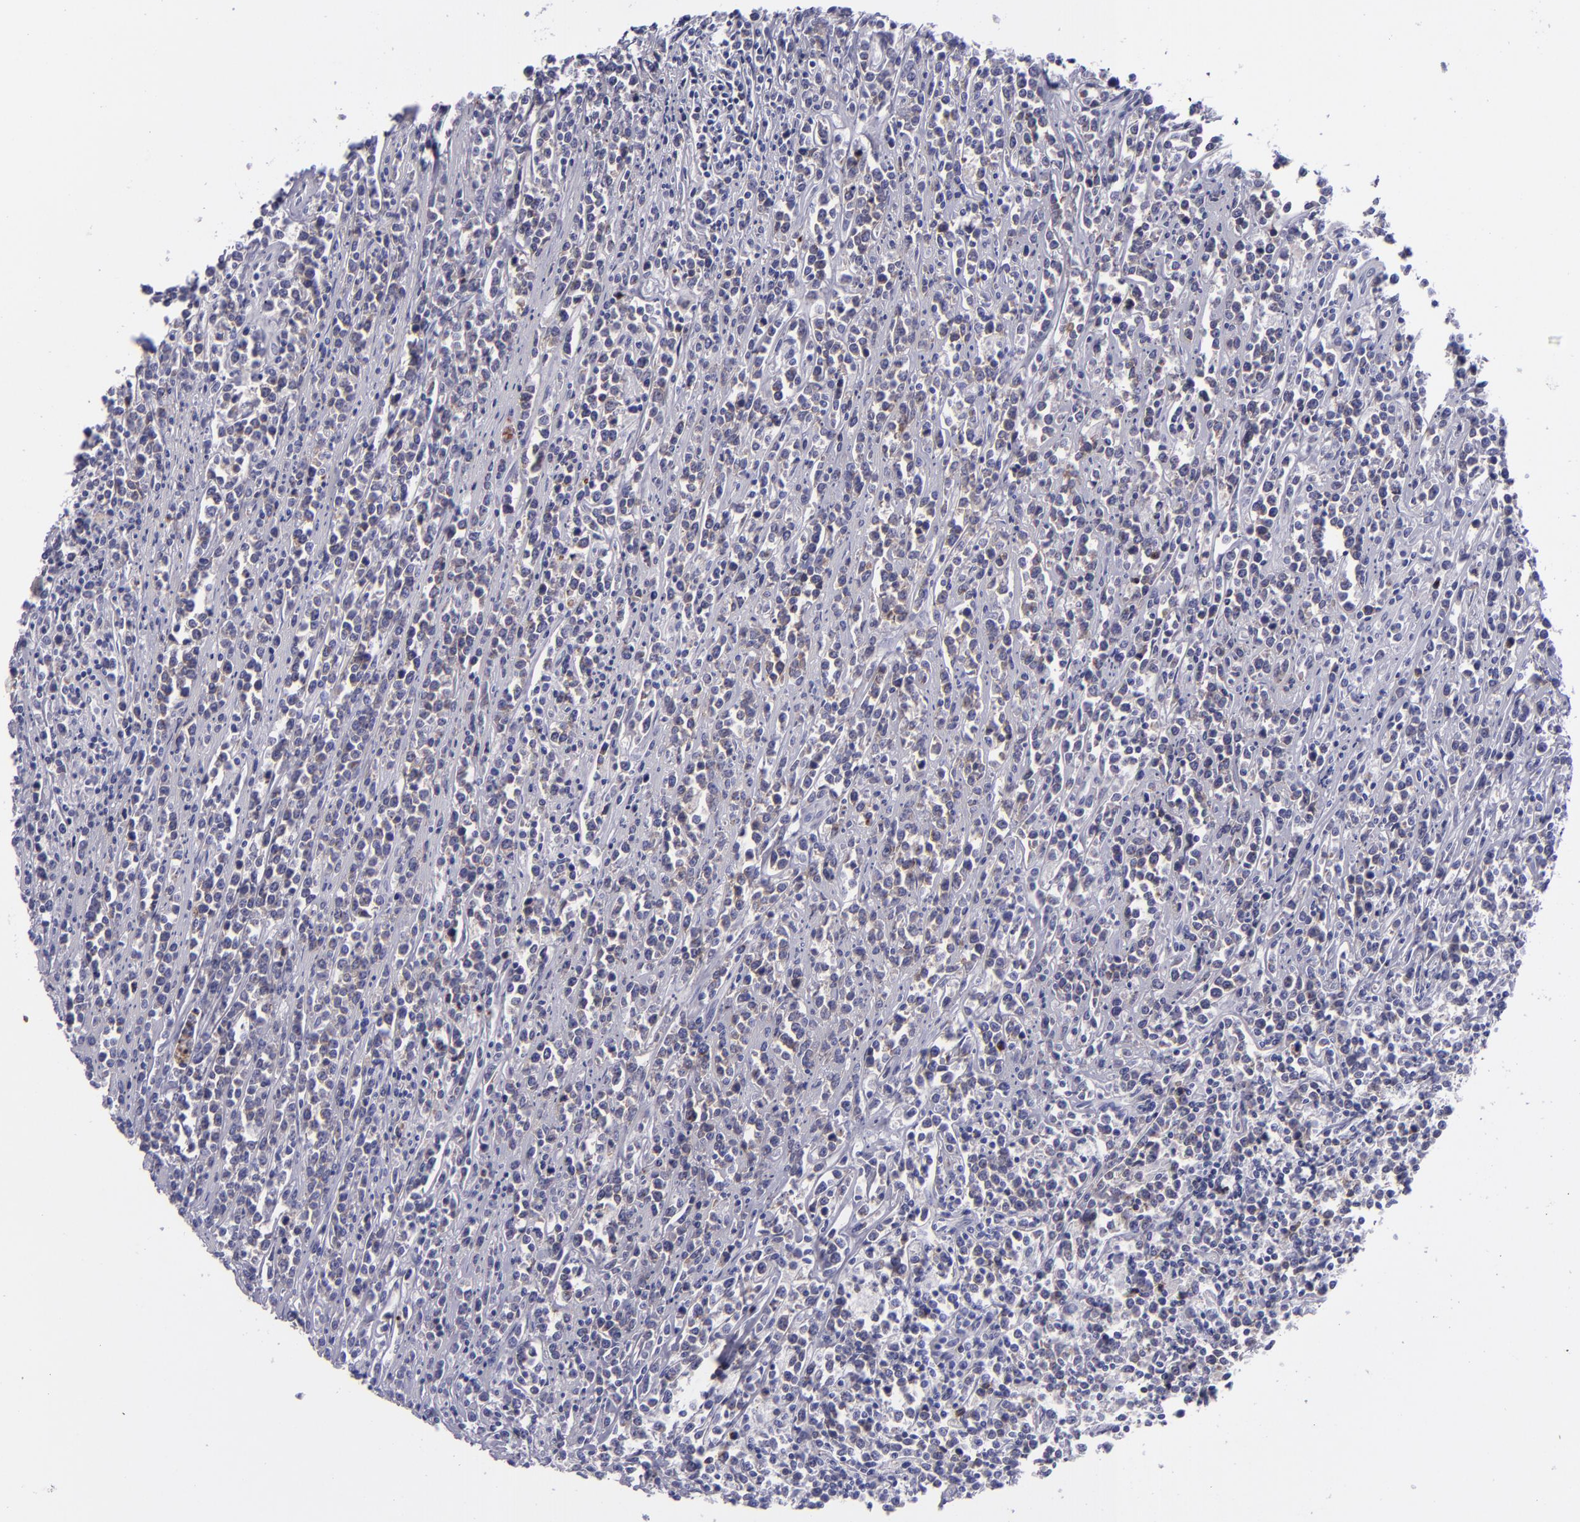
{"staining": {"intensity": "weak", "quantity": "25%-75%", "location": "cytoplasmic/membranous"}, "tissue": "lymphoma", "cell_type": "Tumor cells", "image_type": "cancer", "snomed": [{"axis": "morphology", "description": "Malignant lymphoma, non-Hodgkin's type, High grade"}, {"axis": "topography", "description": "Small intestine"}, {"axis": "topography", "description": "Colon"}], "caption": "High-grade malignant lymphoma, non-Hodgkin's type tissue exhibits weak cytoplasmic/membranous staining in approximately 25%-75% of tumor cells The protein of interest is shown in brown color, while the nuclei are stained blue.", "gene": "CD22", "patient": {"sex": "male", "age": 8}}